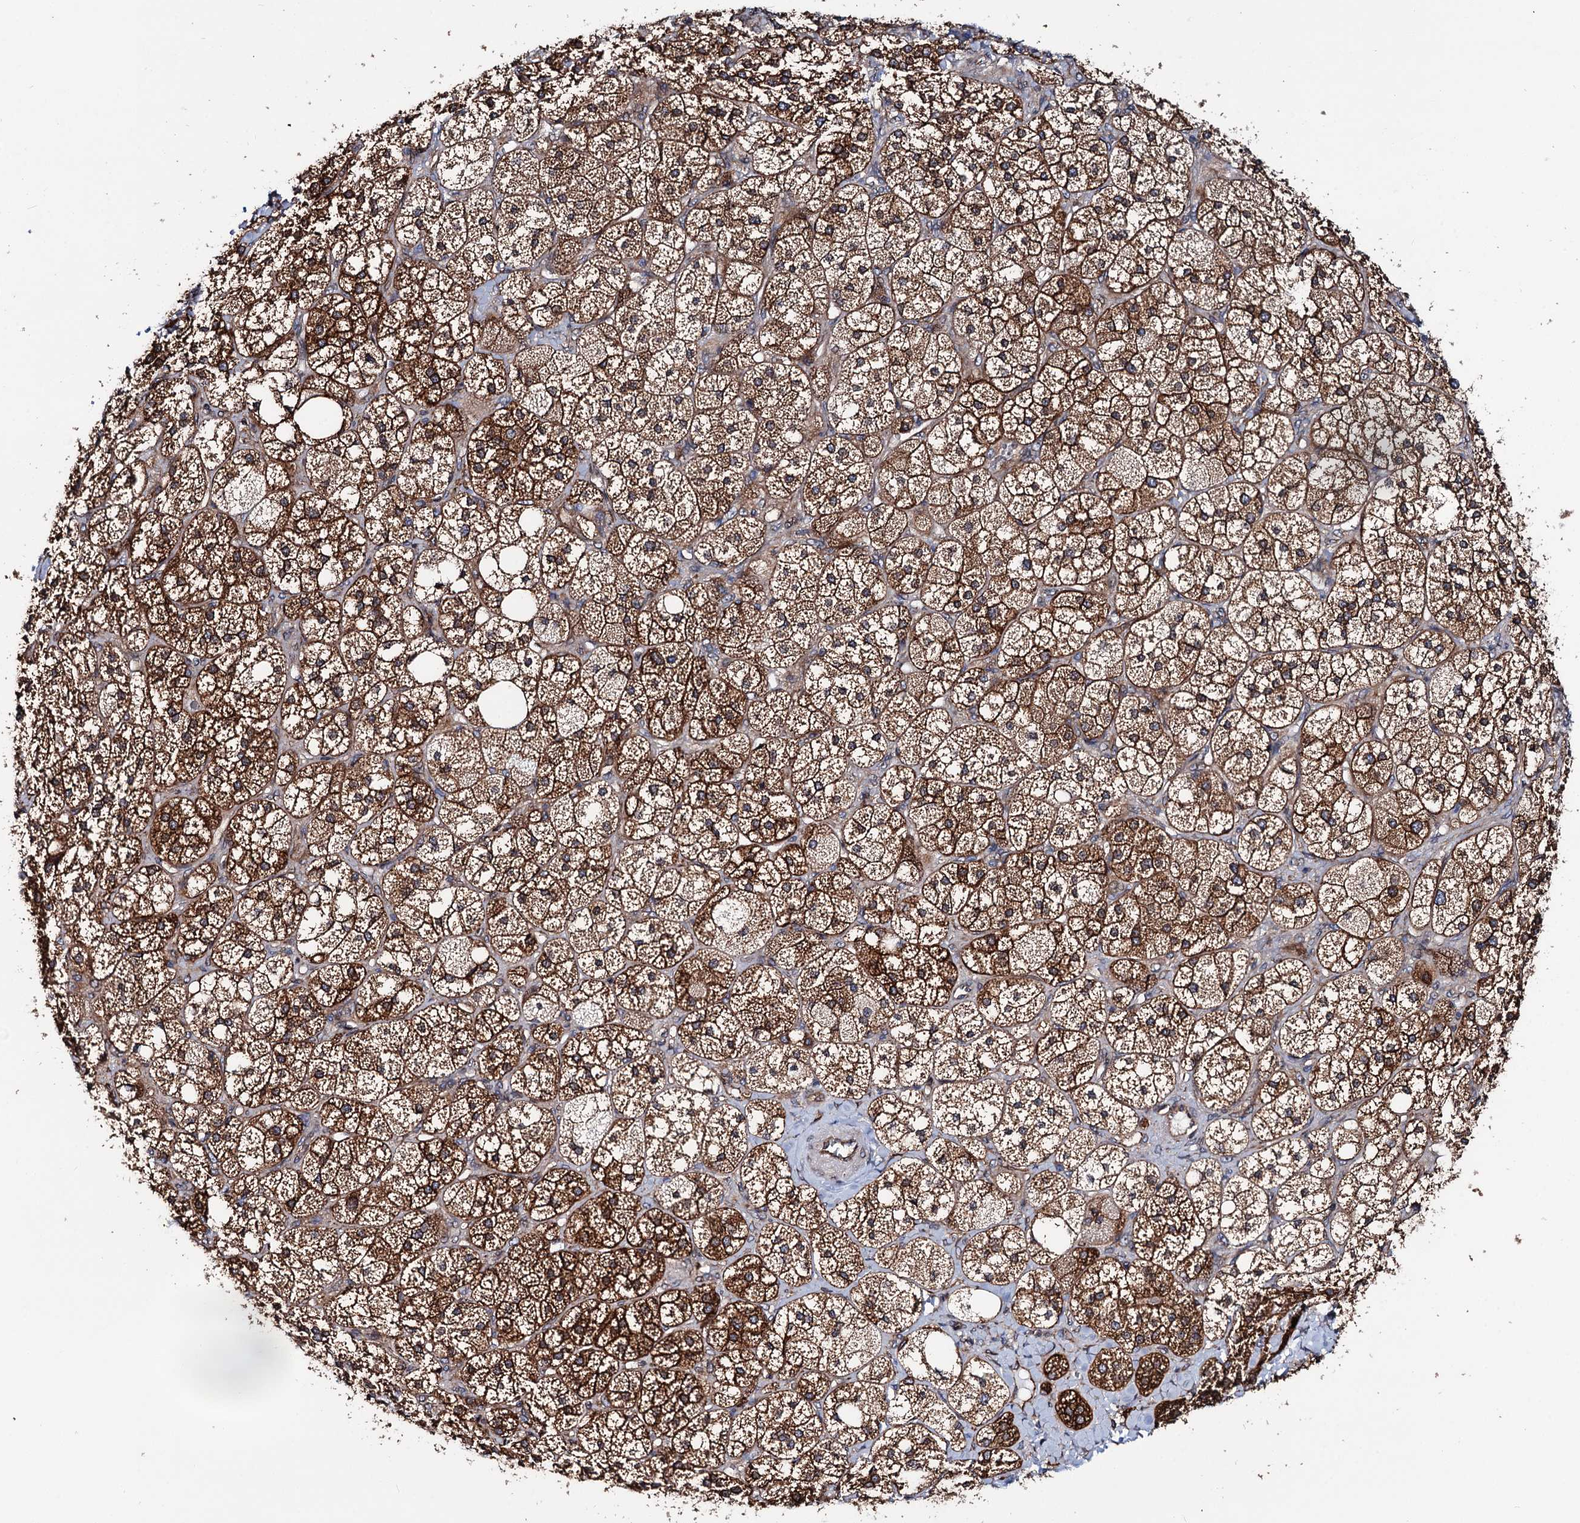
{"staining": {"intensity": "strong", "quantity": ">75%", "location": "cytoplasmic/membranous"}, "tissue": "adrenal gland", "cell_type": "Glandular cells", "image_type": "normal", "snomed": [{"axis": "morphology", "description": "Normal tissue, NOS"}, {"axis": "topography", "description": "Adrenal gland"}], "caption": "This image exhibits immunohistochemistry staining of benign human adrenal gland, with high strong cytoplasmic/membranous expression in about >75% of glandular cells.", "gene": "PTDSS2", "patient": {"sex": "male", "age": 61}}